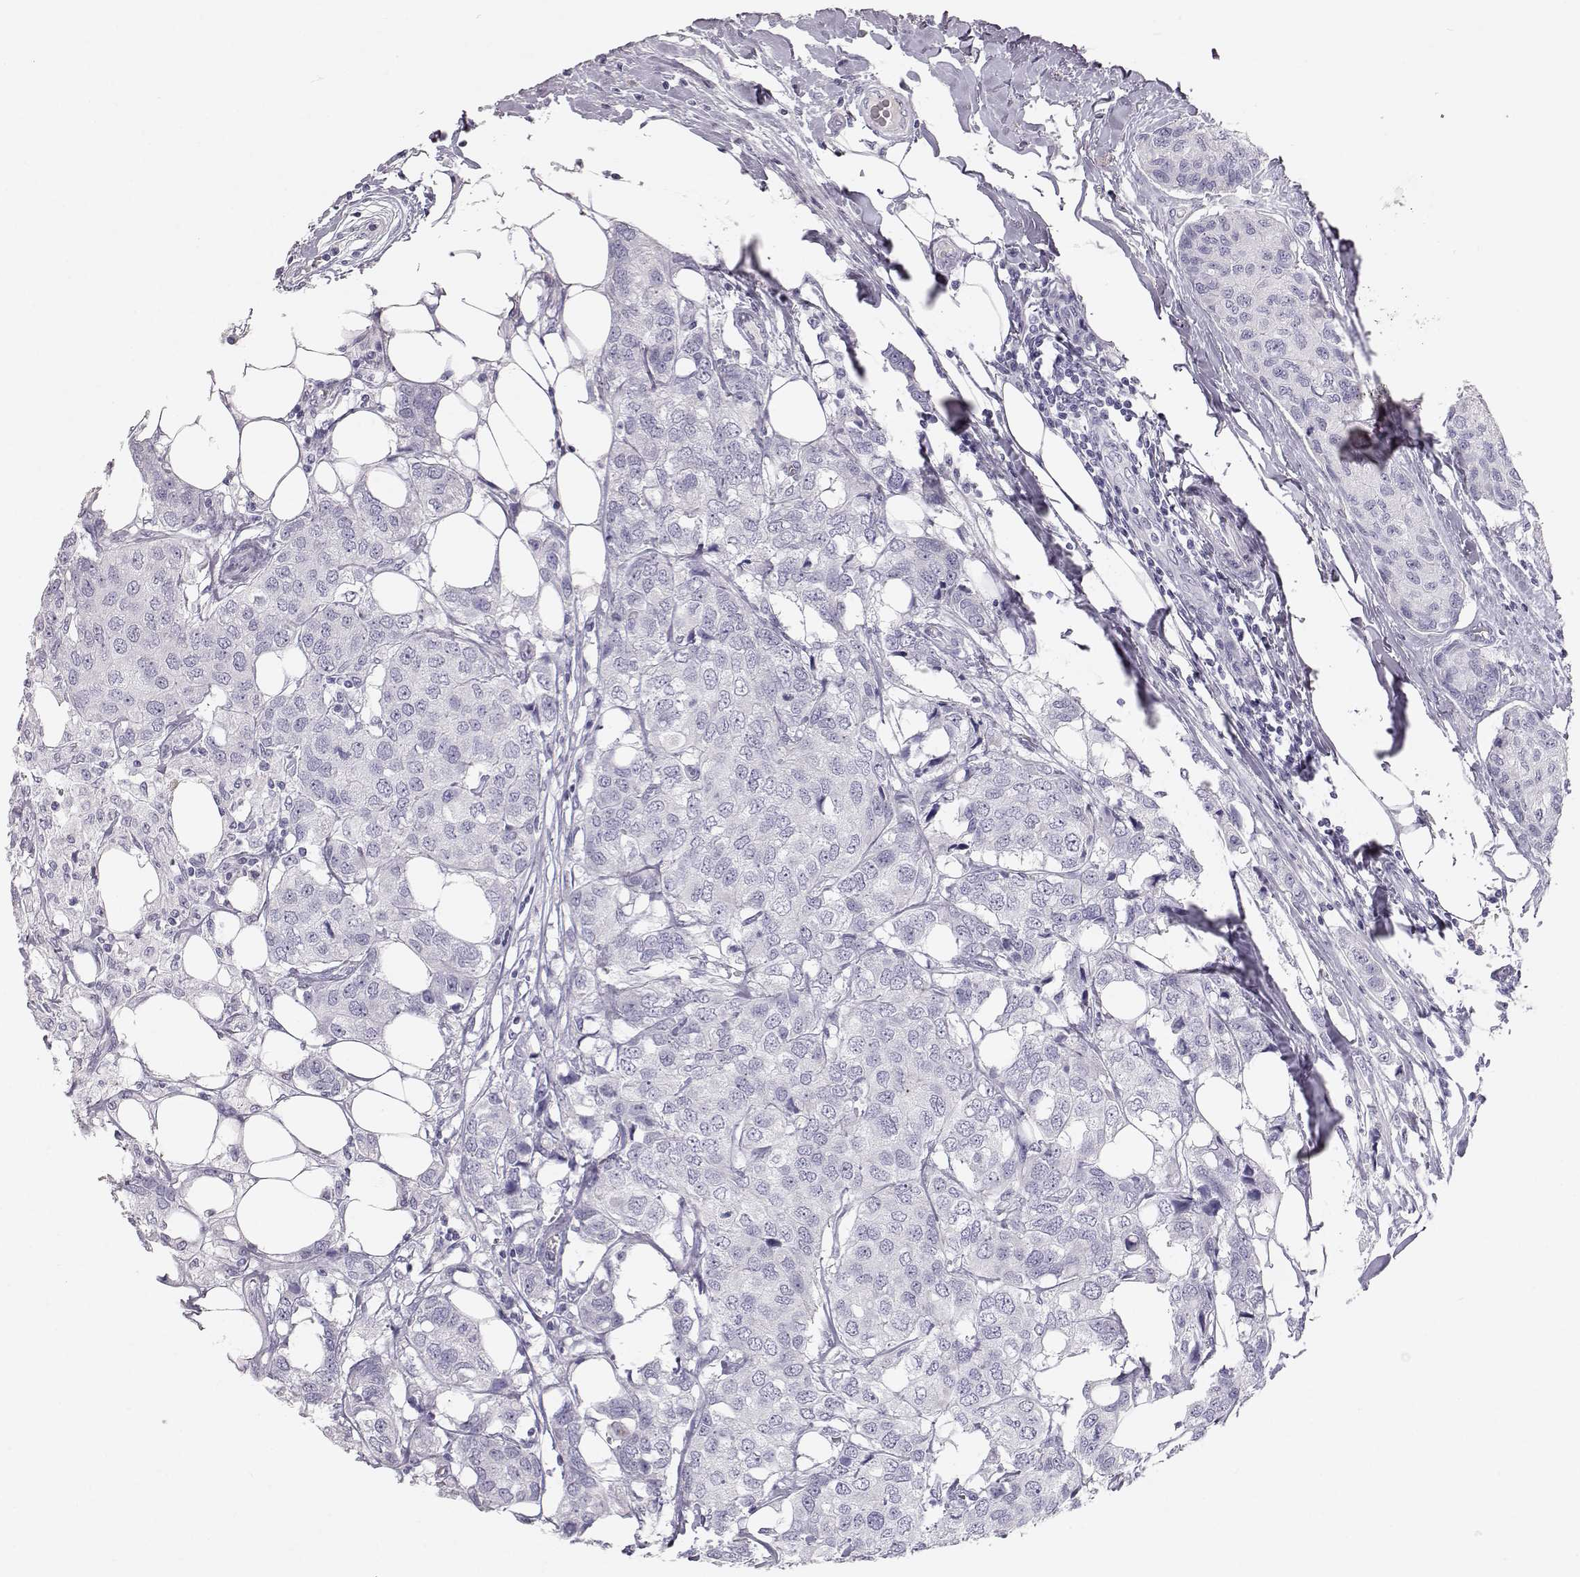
{"staining": {"intensity": "negative", "quantity": "none", "location": "none"}, "tissue": "breast cancer", "cell_type": "Tumor cells", "image_type": "cancer", "snomed": [{"axis": "morphology", "description": "Duct carcinoma"}, {"axis": "topography", "description": "Breast"}], "caption": "Immunohistochemical staining of human breast cancer shows no significant staining in tumor cells.", "gene": "KRTAP16-1", "patient": {"sex": "female", "age": 80}}